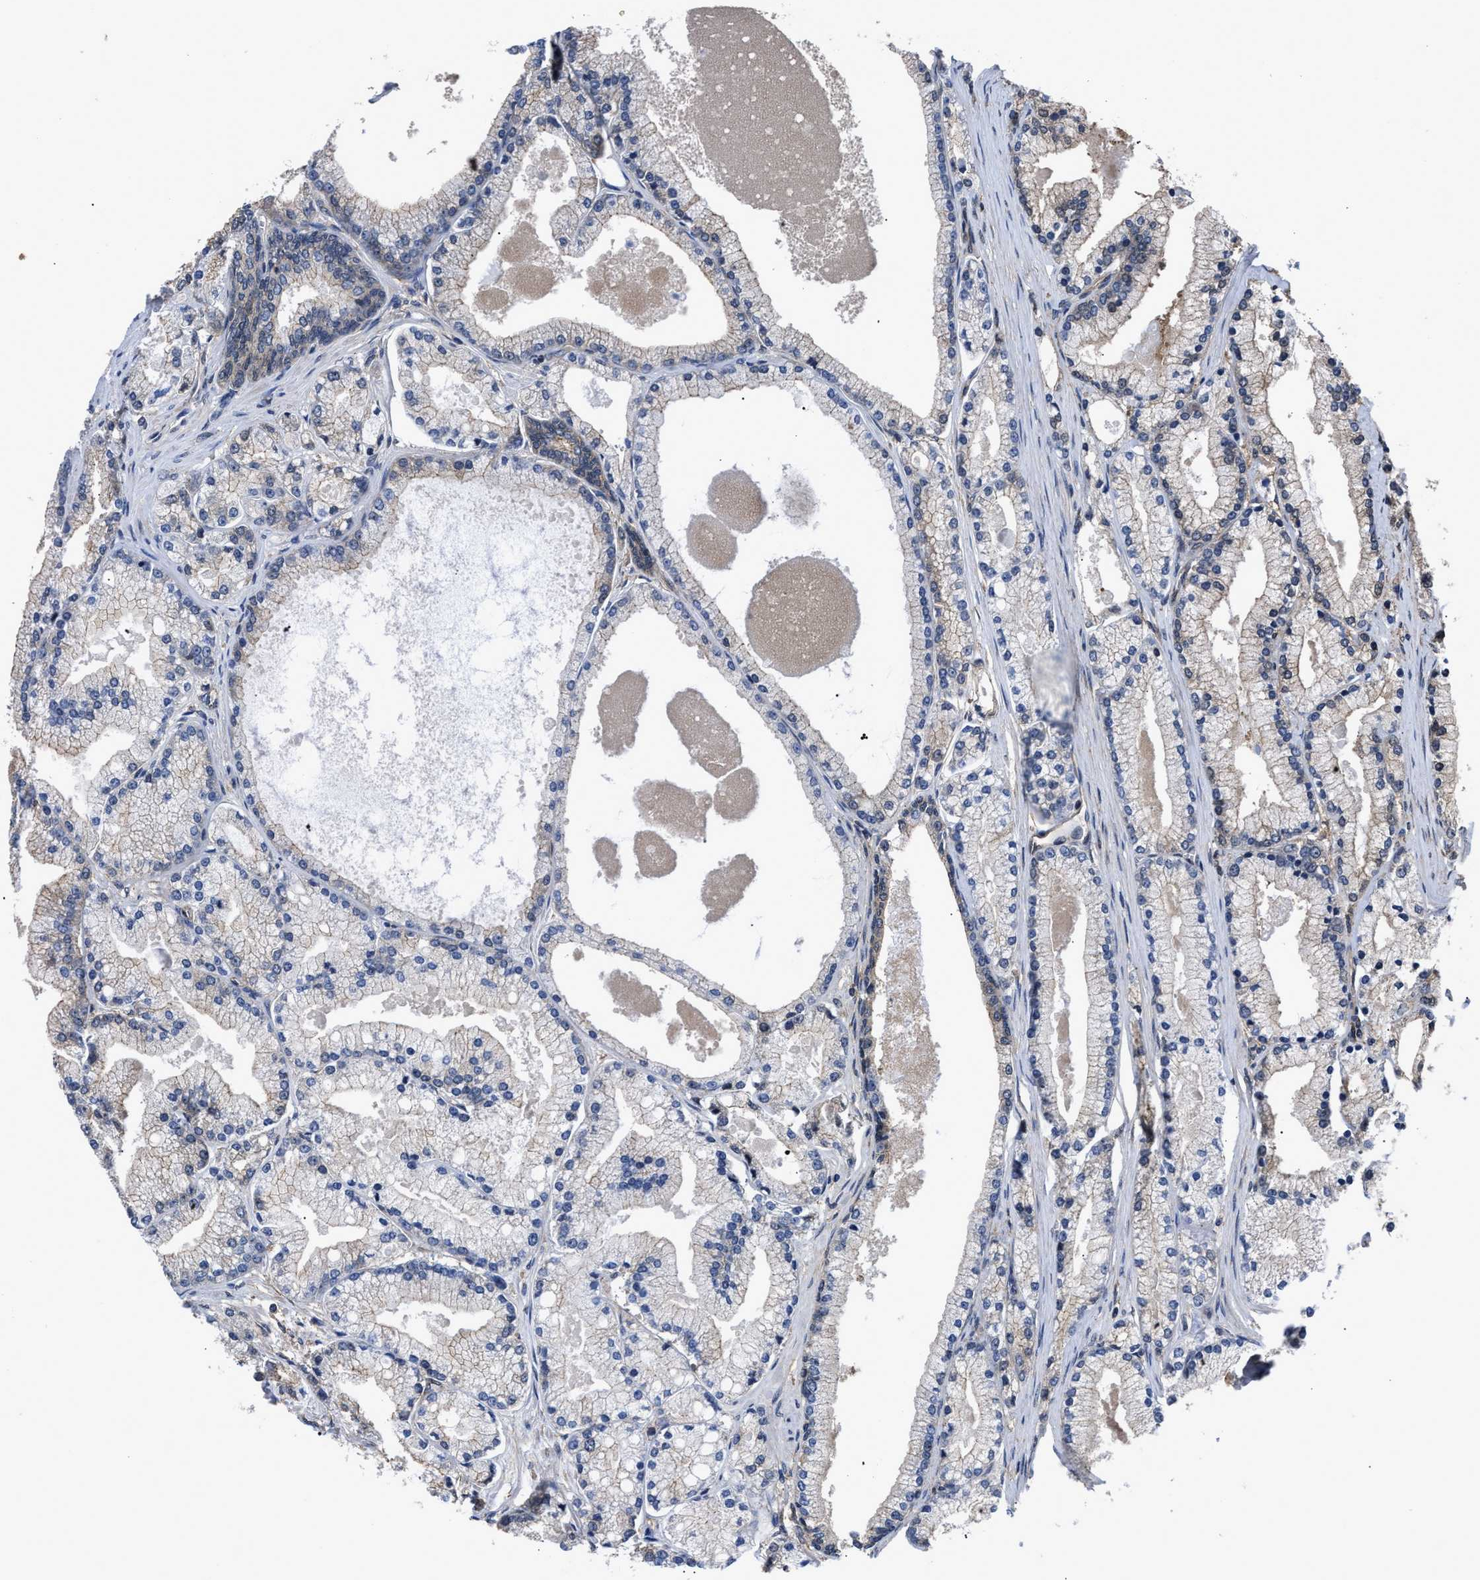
{"staining": {"intensity": "moderate", "quantity": "25%-75%", "location": "cytoplasmic/membranous"}, "tissue": "prostate cancer", "cell_type": "Tumor cells", "image_type": "cancer", "snomed": [{"axis": "morphology", "description": "Adenocarcinoma, High grade"}, {"axis": "topography", "description": "Prostate"}], "caption": "The photomicrograph displays immunohistochemical staining of adenocarcinoma (high-grade) (prostate). There is moderate cytoplasmic/membranous expression is identified in approximately 25%-75% of tumor cells.", "gene": "SCAI", "patient": {"sex": "male", "age": 71}}